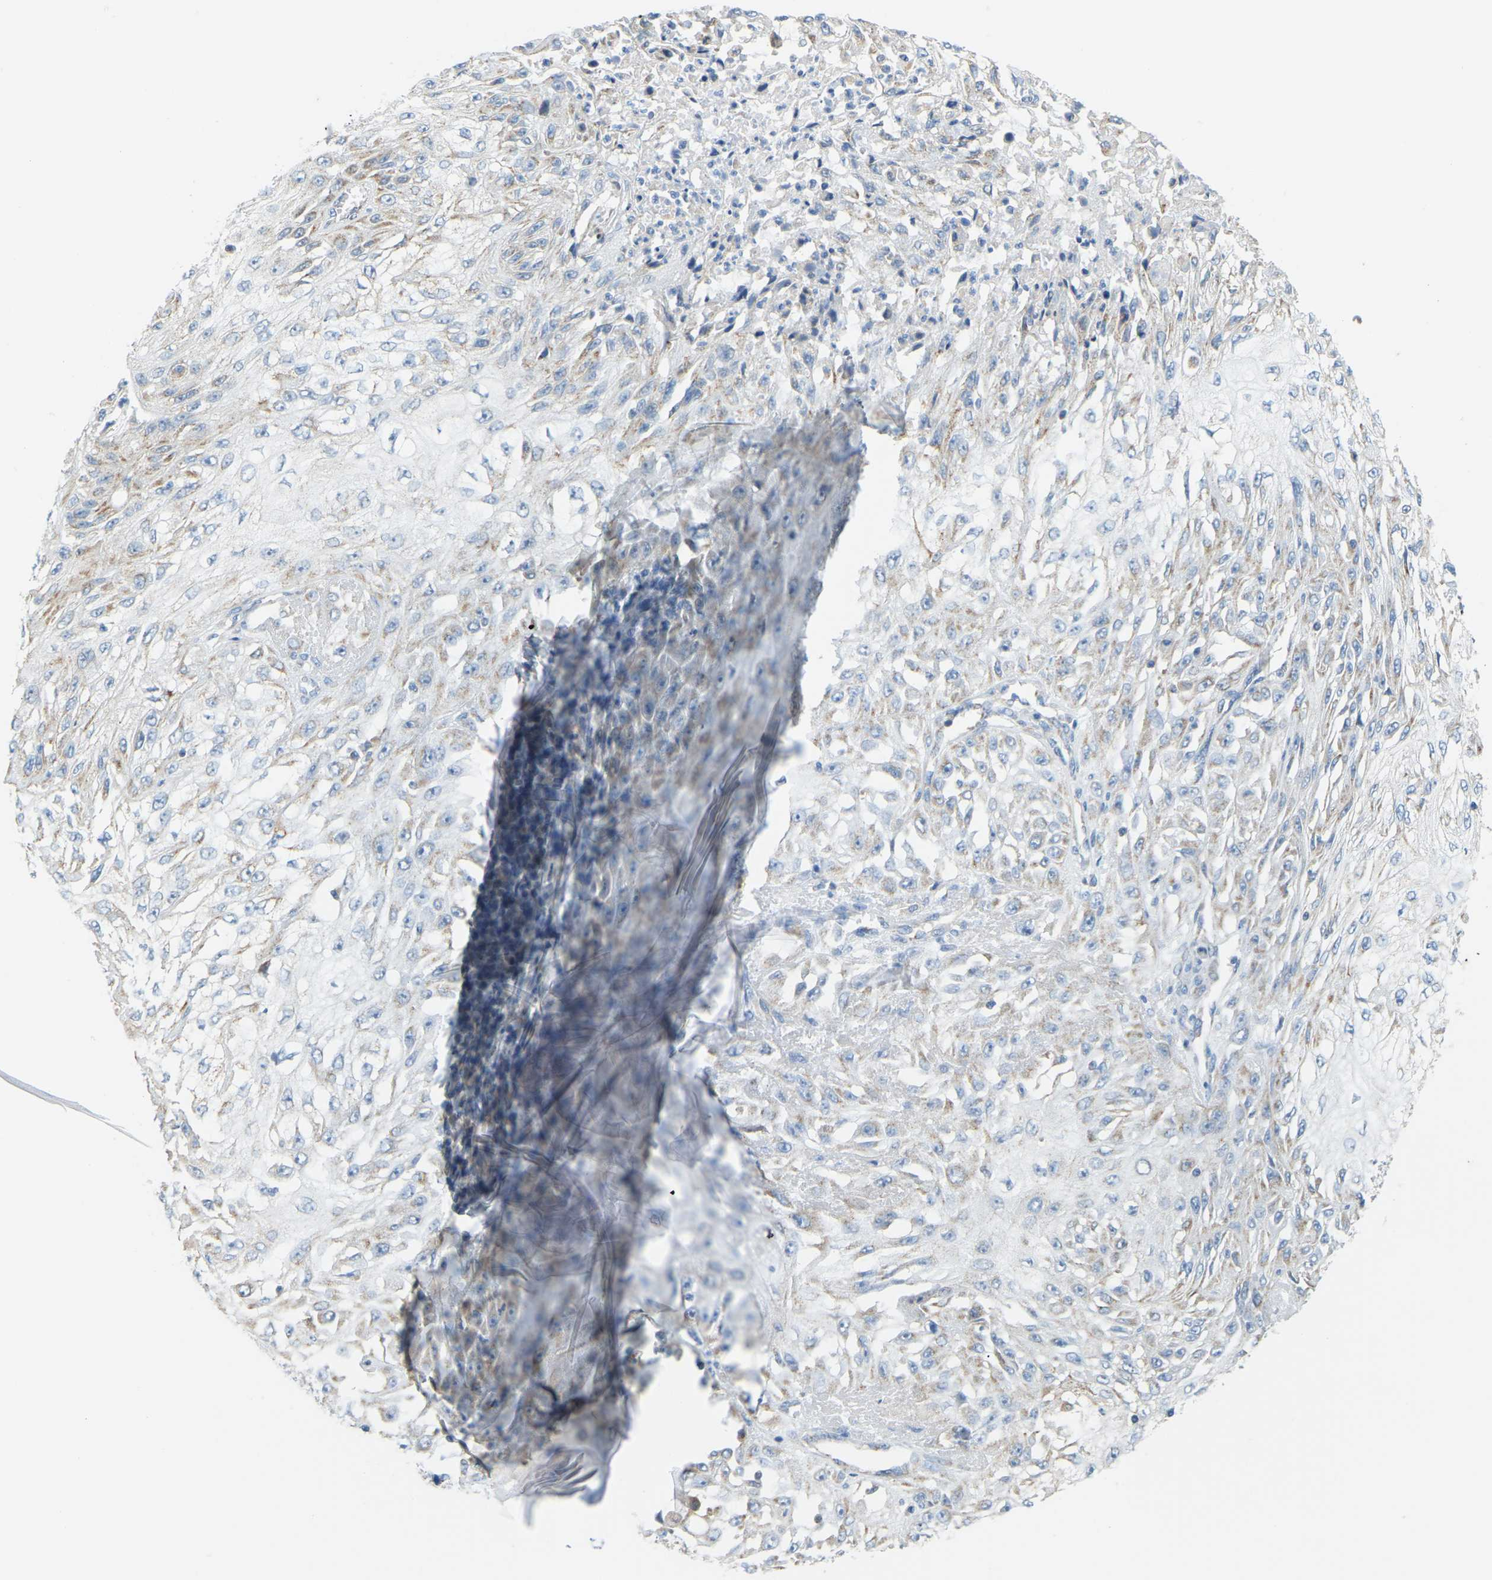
{"staining": {"intensity": "weak", "quantity": "25%-75%", "location": "cytoplasmic/membranous"}, "tissue": "skin cancer", "cell_type": "Tumor cells", "image_type": "cancer", "snomed": [{"axis": "morphology", "description": "Squamous cell carcinoma, NOS"}, {"axis": "morphology", "description": "Squamous cell carcinoma, metastatic, NOS"}, {"axis": "topography", "description": "Skin"}, {"axis": "topography", "description": "Lymph node"}], "caption": "Tumor cells reveal low levels of weak cytoplasmic/membranous staining in about 25%-75% of cells in squamous cell carcinoma (skin).", "gene": "GDA", "patient": {"sex": "male", "age": 75}}